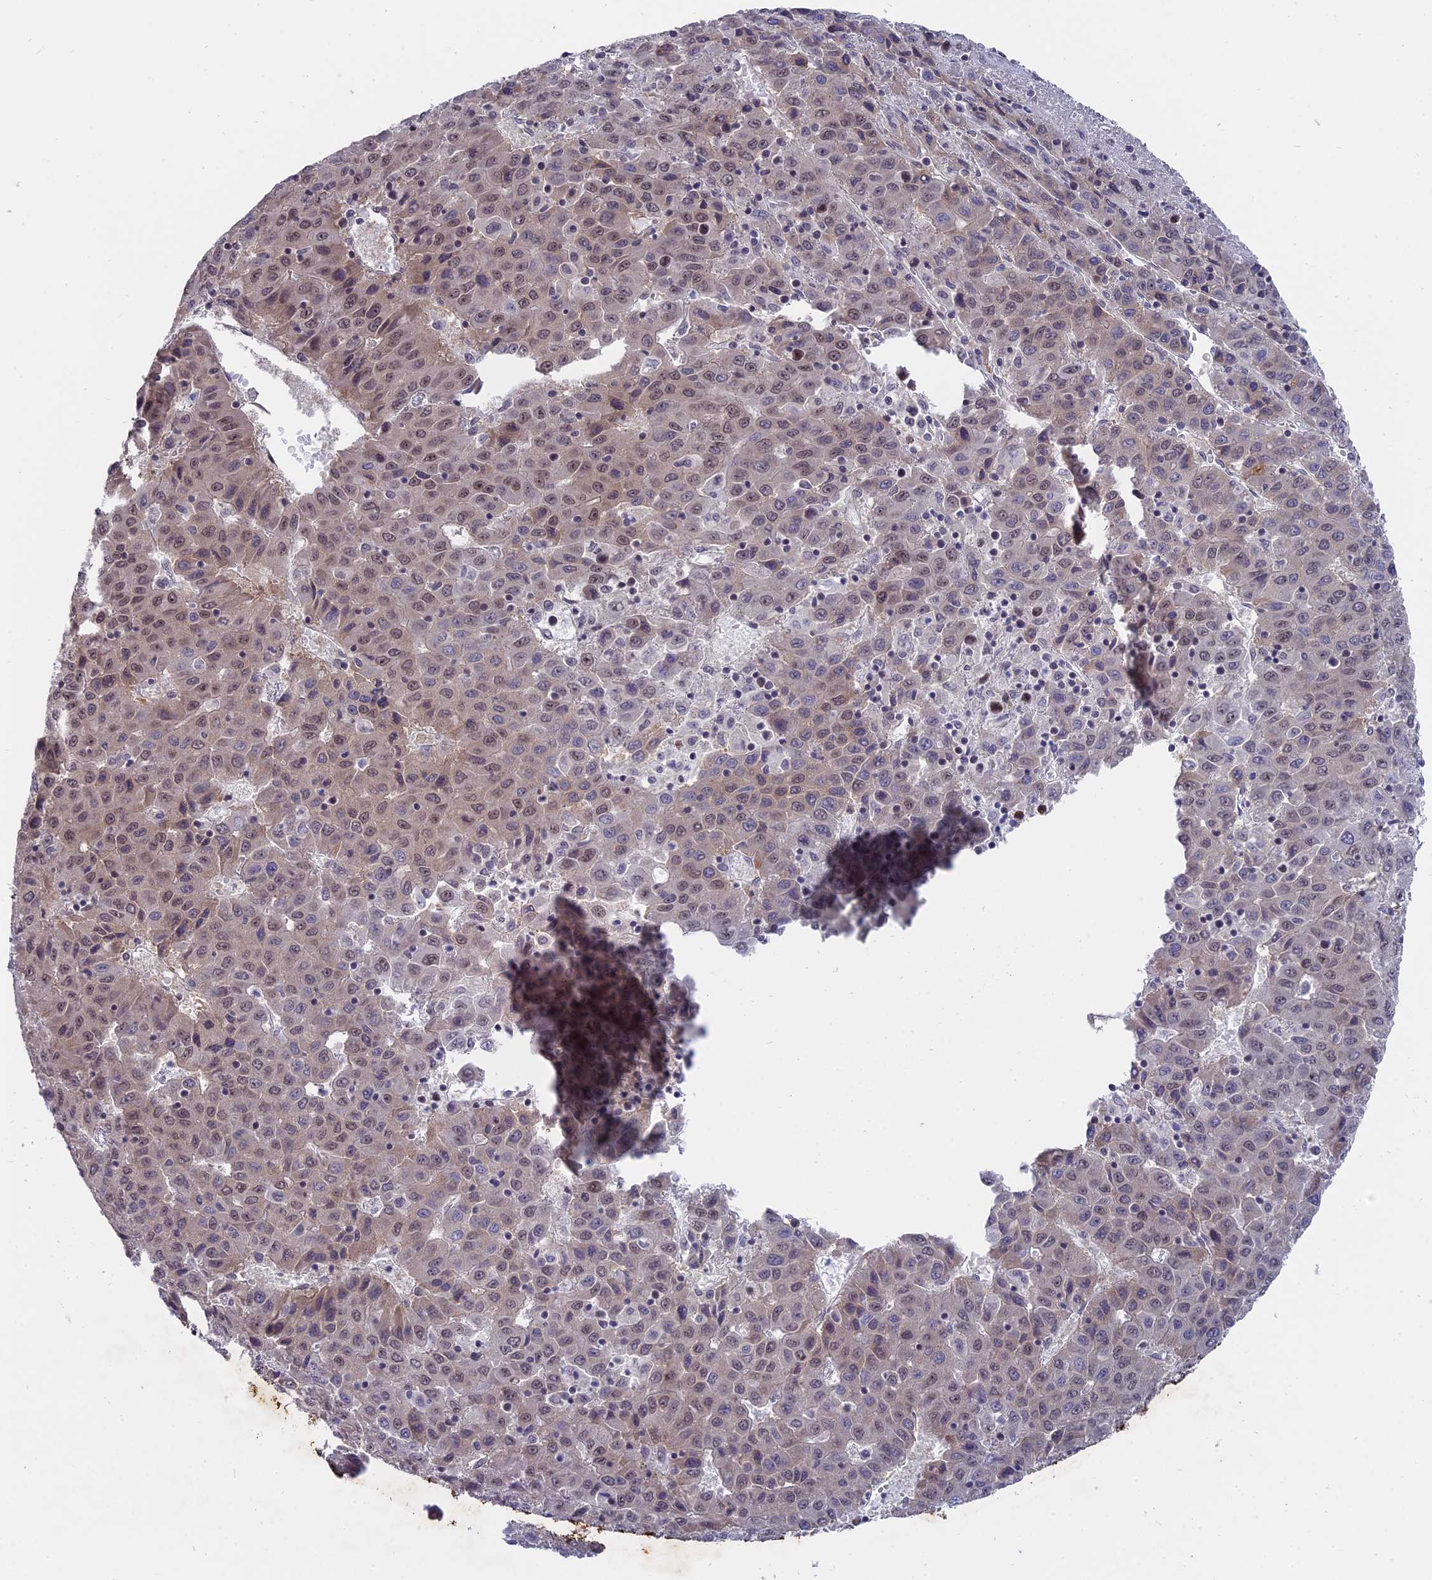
{"staining": {"intensity": "weak", "quantity": ">75%", "location": "nuclear"}, "tissue": "liver cancer", "cell_type": "Tumor cells", "image_type": "cancer", "snomed": [{"axis": "morphology", "description": "Carcinoma, Hepatocellular, NOS"}, {"axis": "topography", "description": "Liver"}], "caption": "Liver hepatocellular carcinoma tissue displays weak nuclear staining in approximately >75% of tumor cells", "gene": "PYGO1", "patient": {"sex": "female", "age": 53}}